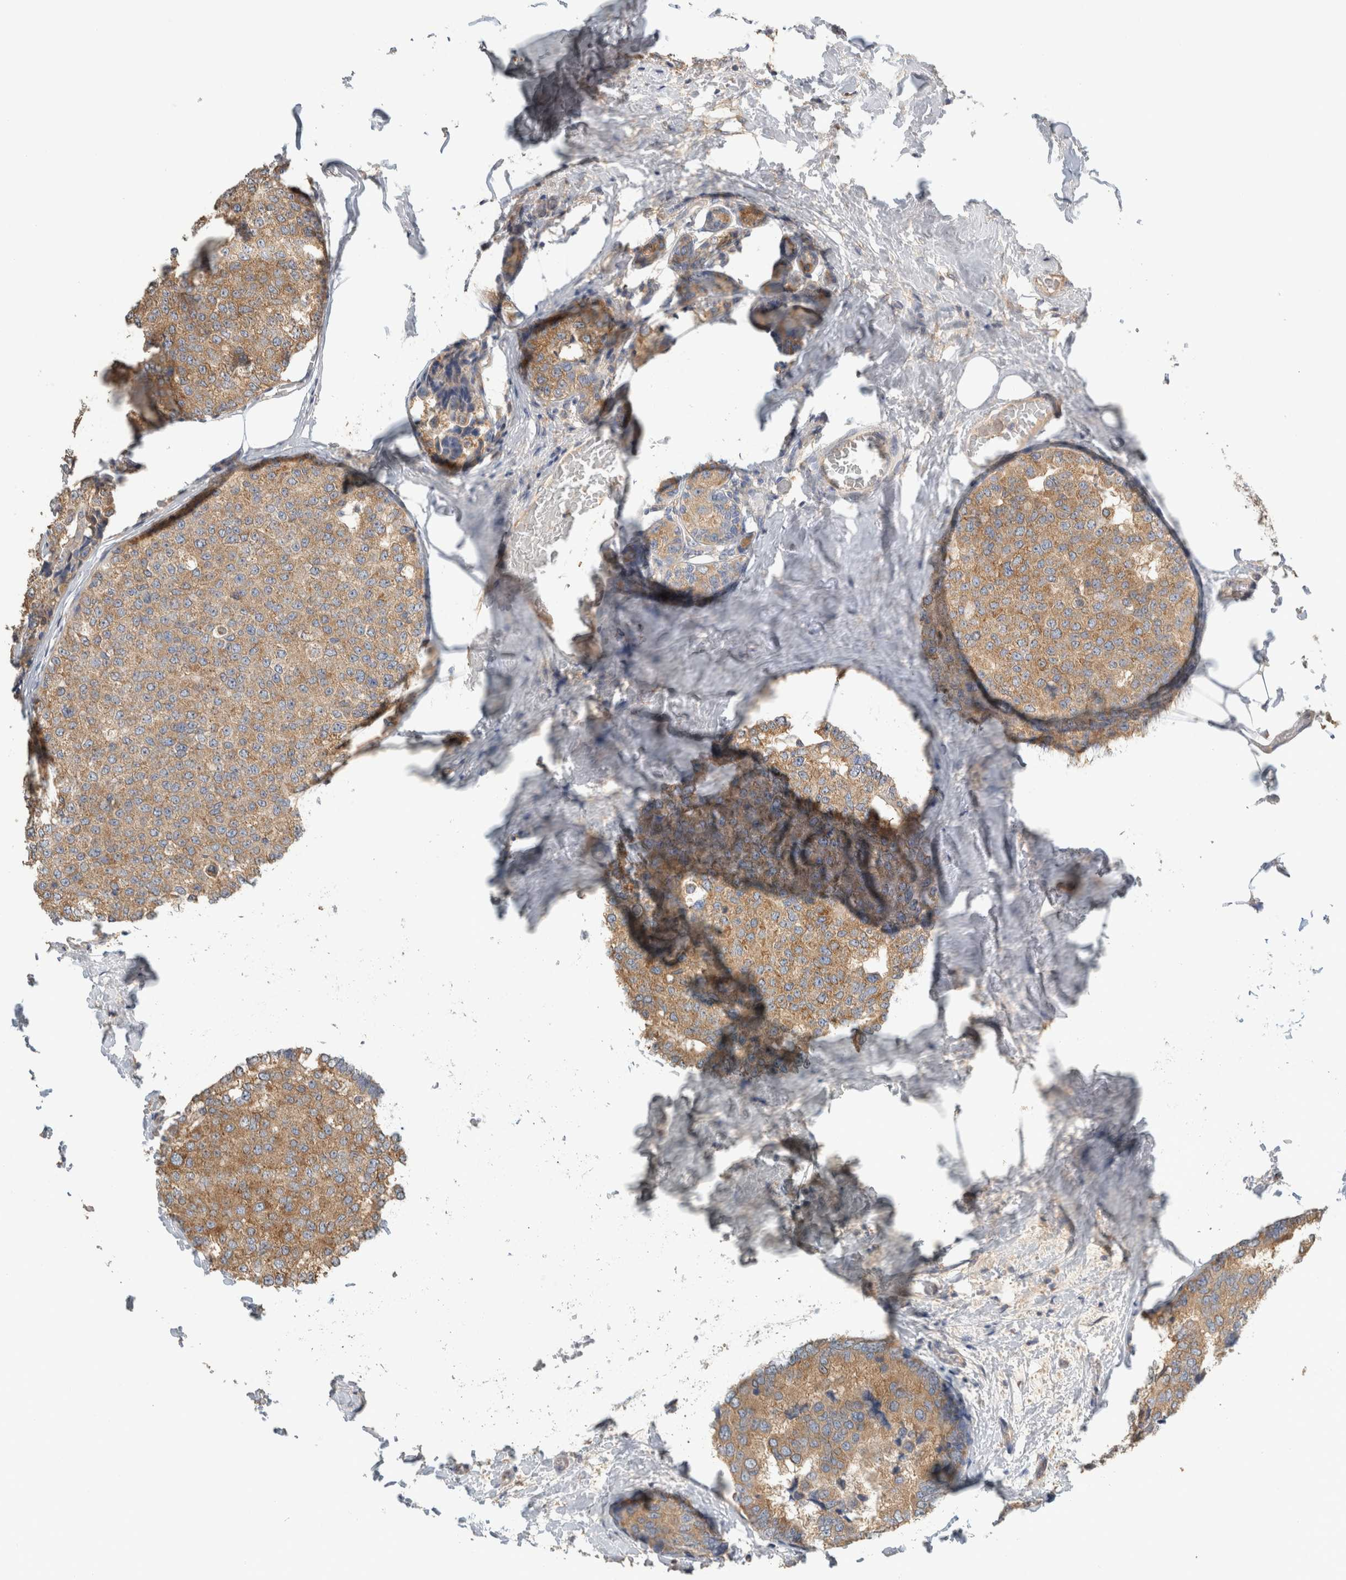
{"staining": {"intensity": "moderate", "quantity": ">75%", "location": "cytoplasmic/membranous"}, "tissue": "breast cancer", "cell_type": "Tumor cells", "image_type": "cancer", "snomed": [{"axis": "morphology", "description": "Normal tissue, NOS"}, {"axis": "morphology", "description": "Duct carcinoma"}, {"axis": "topography", "description": "Breast"}], "caption": "DAB (3,3'-diaminobenzidine) immunohistochemical staining of human infiltrating ductal carcinoma (breast) demonstrates moderate cytoplasmic/membranous protein staining in about >75% of tumor cells.", "gene": "EIF4G3", "patient": {"sex": "female", "age": 43}}